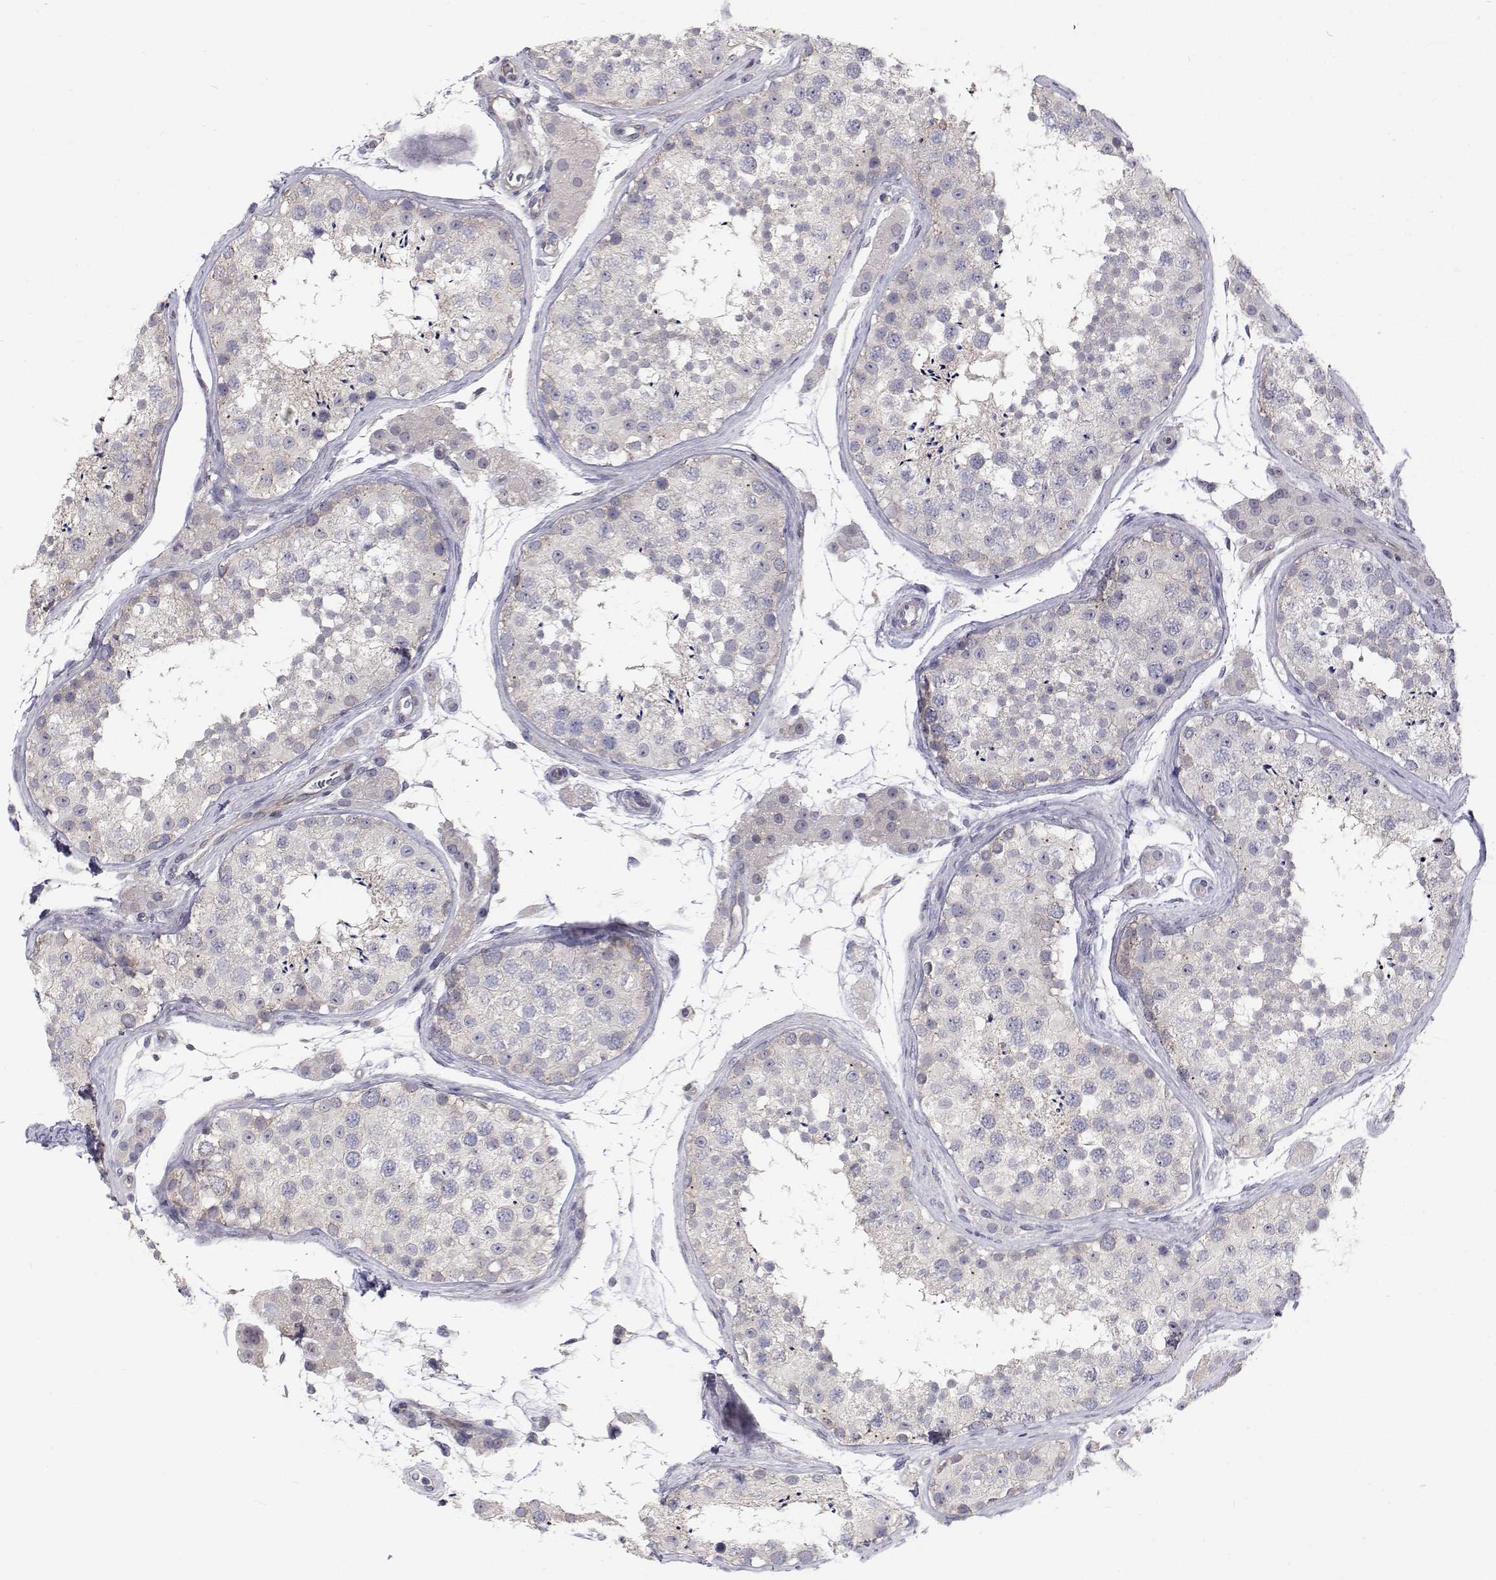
{"staining": {"intensity": "negative", "quantity": "none", "location": "none"}, "tissue": "testis", "cell_type": "Cells in seminiferous ducts", "image_type": "normal", "snomed": [{"axis": "morphology", "description": "Normal tissue, NOS"}, {"axis": "topography", "description": "Testis"}], "caption": "Cells in seminiferous ducts show no significant protein expression in normal testis. (Stains: DAB immunohistochemistry (IHC) with hematoxylin counter stain, Microscopy: brightfield microscopy at high magnification).", "gene": "MYPN", "patient": {"sex": "male", "age": 41}}